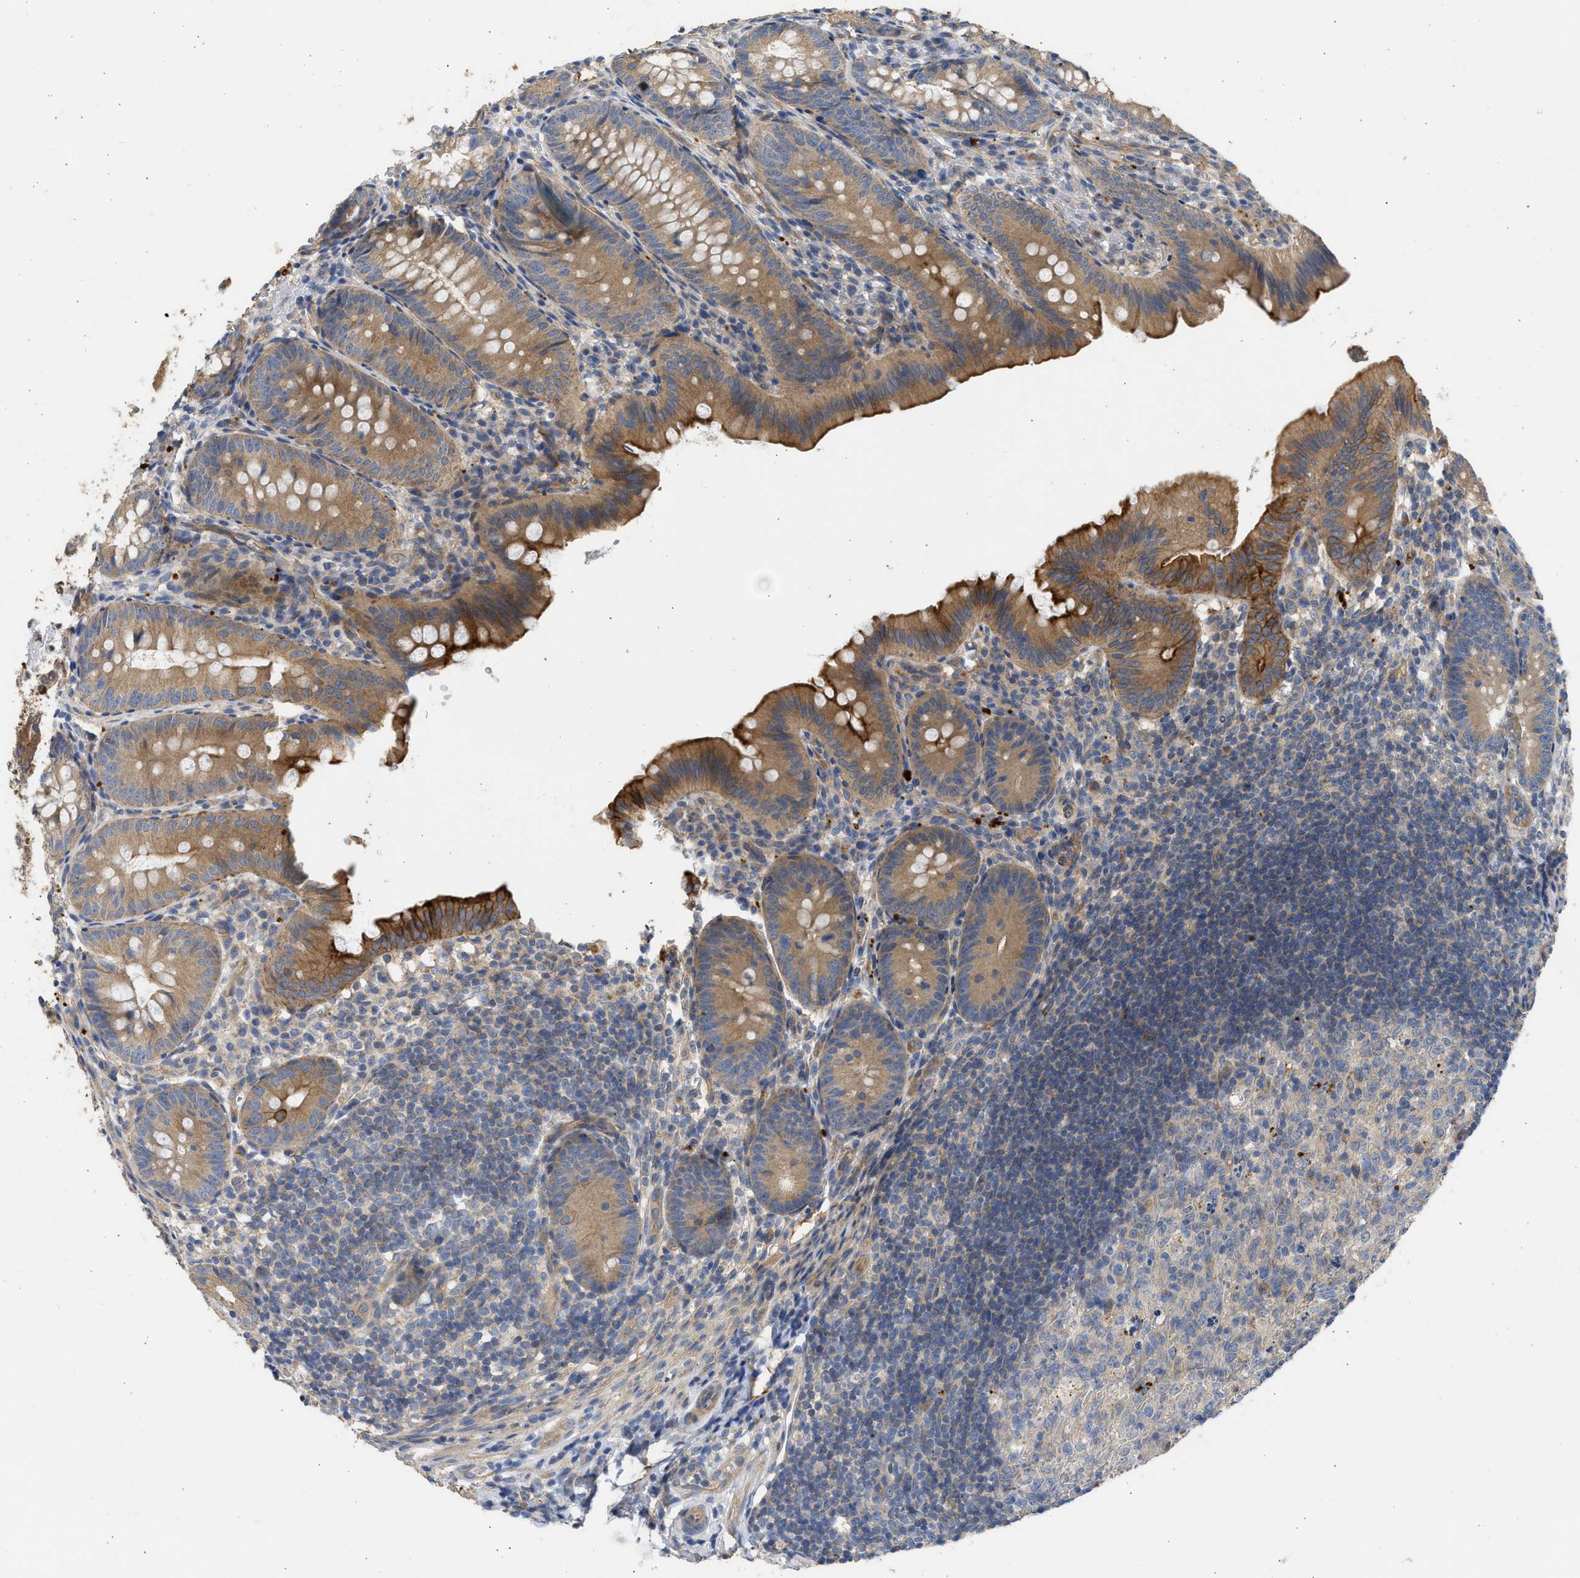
{"staining": {"intensity": "strong", "quantity": ">75%", "location": "cytoplasmic/membranous"}, "tissue": "appendix", "cell_type": "Glandular cells", "image_type": "normal", "snomed": [{"axis": "morphology", "description": "Normal tissue, NOS"}, {"axis": "topography", "description": "Appendix"}], "caption": "Glandular cells demonstrate high levels of strong cytoplasmic/membranous positivity in approximately >75% of cells in unremarkable human appendix.", "gene": "CSRNP2", "patient": {"sex": "male", "age": 1}}